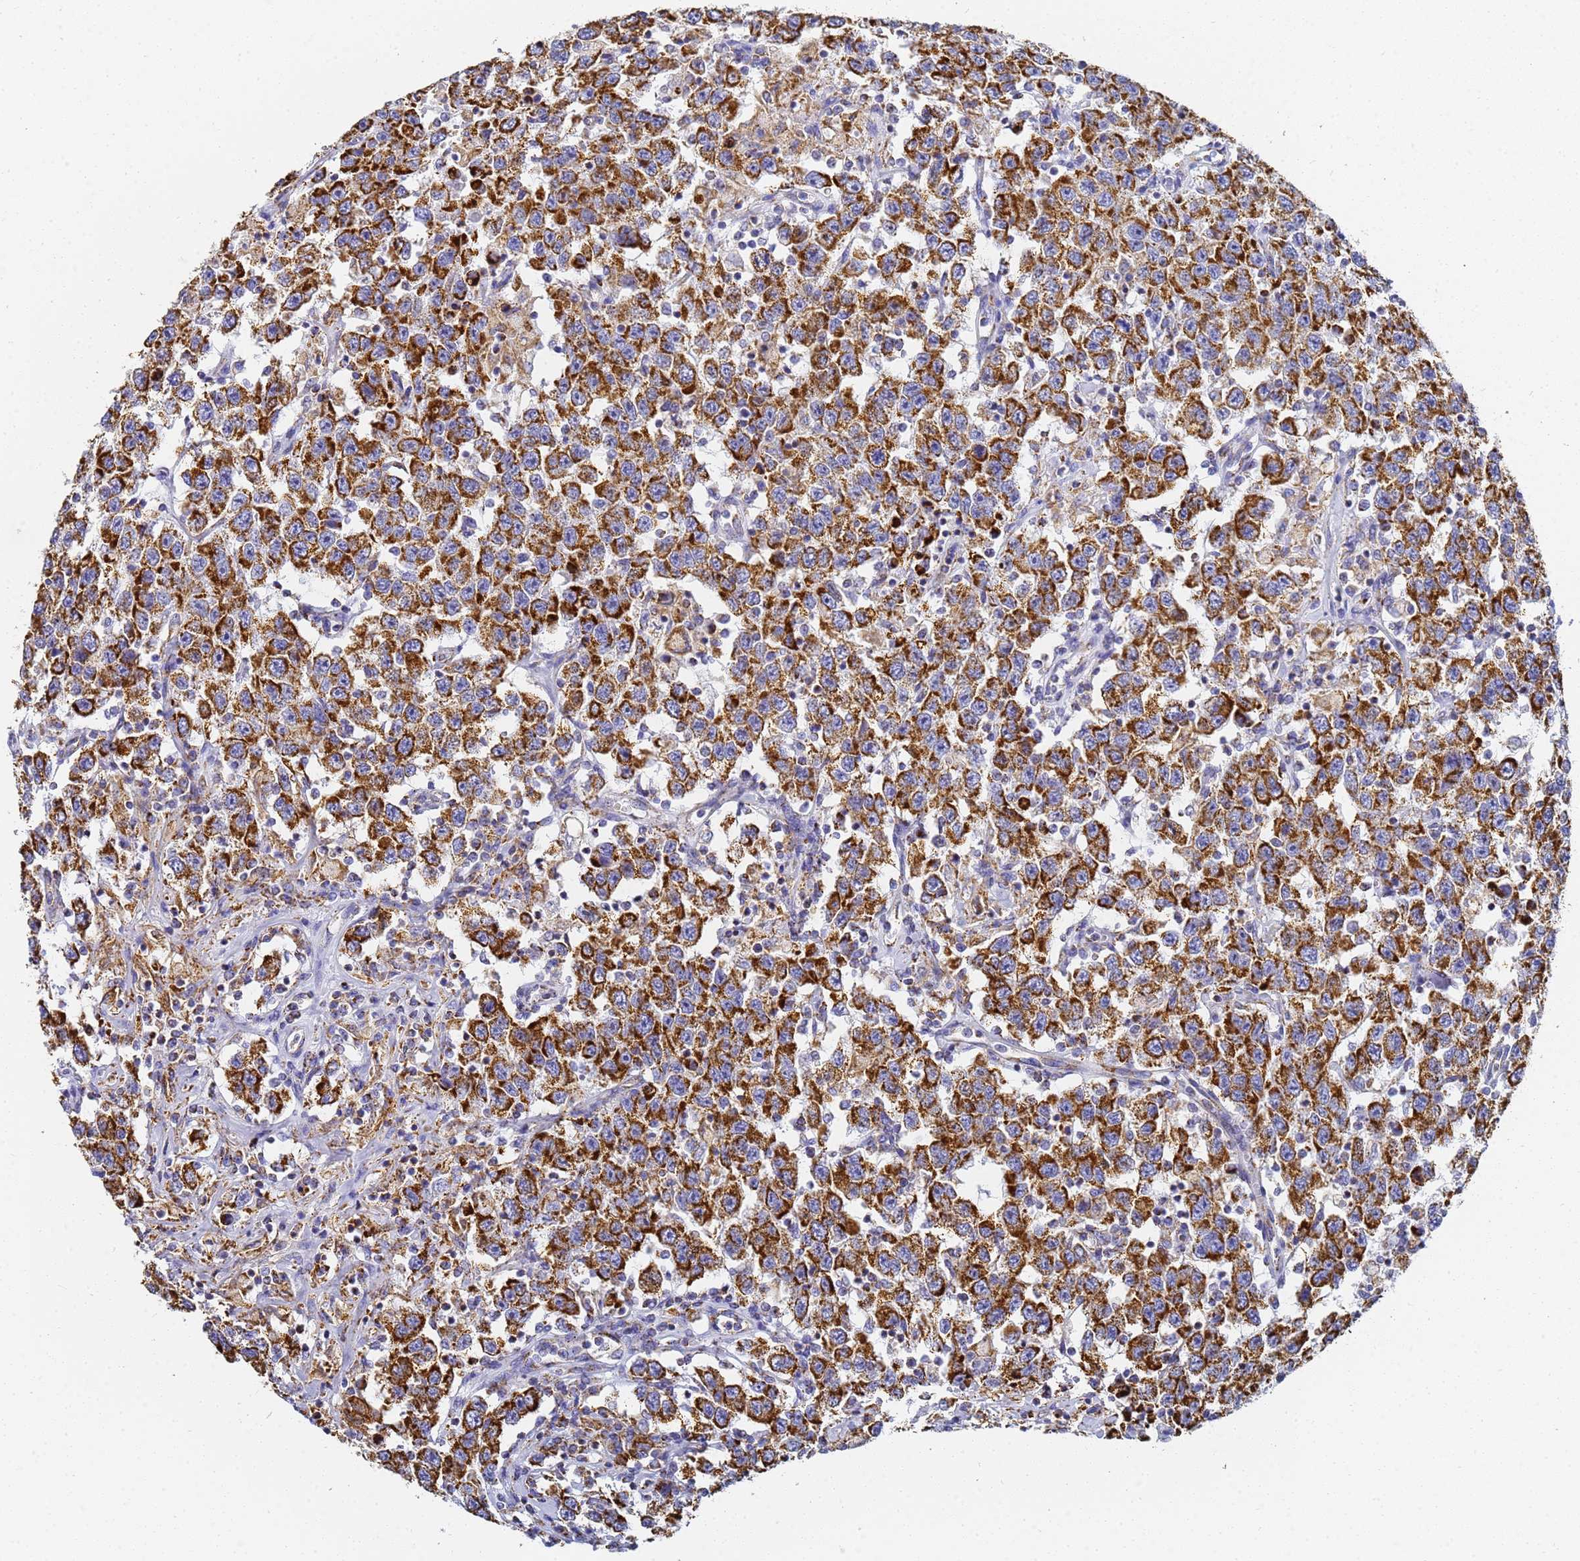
{"staining": {"intensity": "strong", "quantity": ">75%", "location": "cytoplasmic/membranous"}, "tissue": "testis cancer", "cell_type": "Tumor cells", "image_type": "cancer", "snomed": [{"axis": "morphology", "description": "Seminoma, NOS"}, {"axis": "topography", "description": "Testis"}], "caption": "Protein expression analysis of testis seminoma demonstrates strong cytoplasmic/membranous staining in about >75% of tumor cells.", "gene": "CNIH4", "patient": {"sex": "male", "age": 41}}